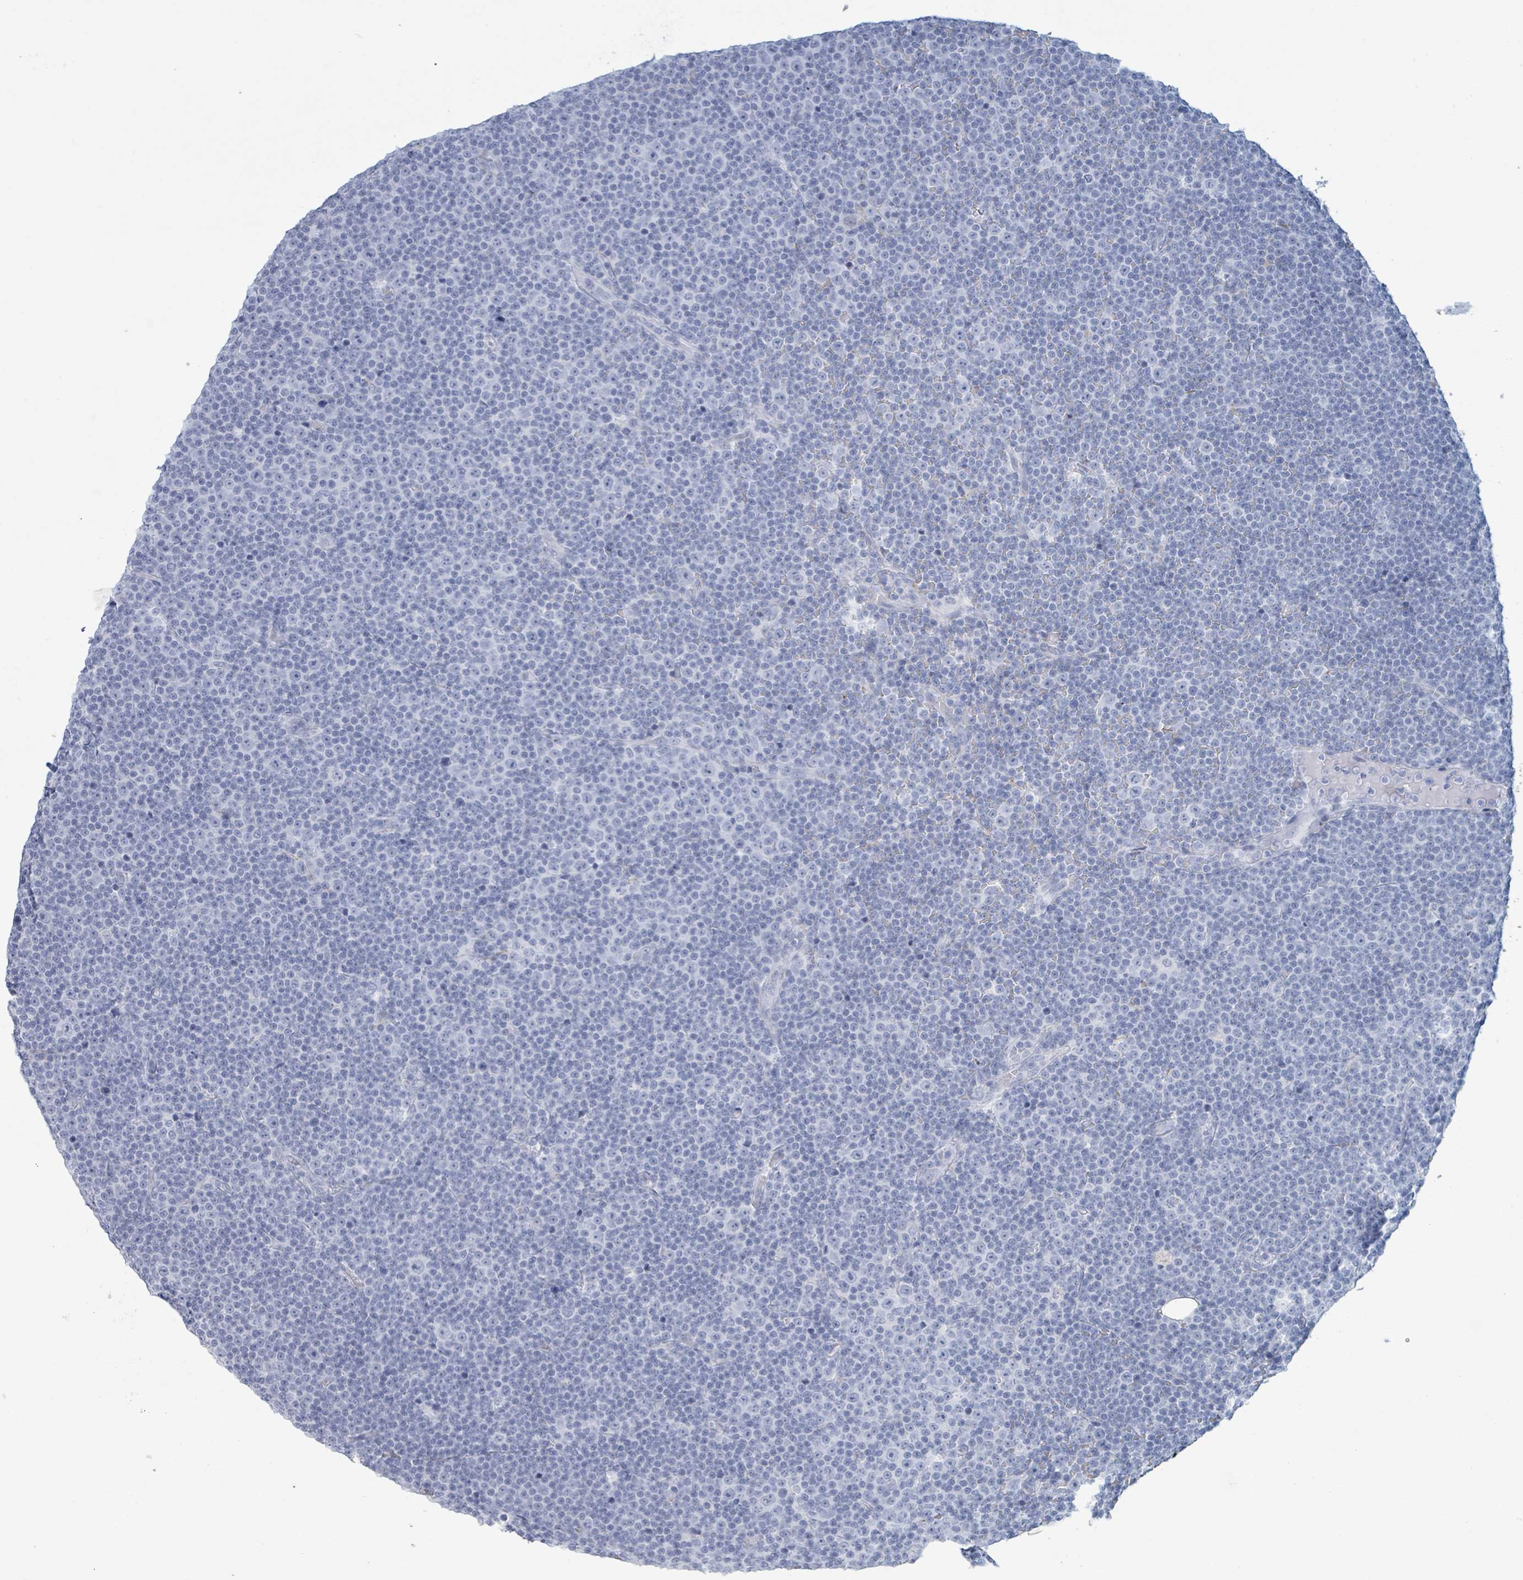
{"staining": {"intensity": "negative", "quantity": "none", "location": "none"}, "tissue": "lymphoma", "cell_type": "Tumor cells", "image_type": "cancer", "snomed": [{"axis": "morphology", "description": "Malignant lymphoma, non-Hodgkin's type, Low grade"}, {"axis": "topography", "description": "Lymph node"}], "caption": "DAB immunohistochemical staining of human low-grade malignant lymphoma, non-Hodgkin's type demonstrates no significant positivity in tumor cells. The staining is performed using DAB (3,3'-diaminobenzidine) brown chromogen with nuclei counter-stained in using hematoxylin.", "gene": "KRT8", "patient": {"sex": "female", "age": 67}}